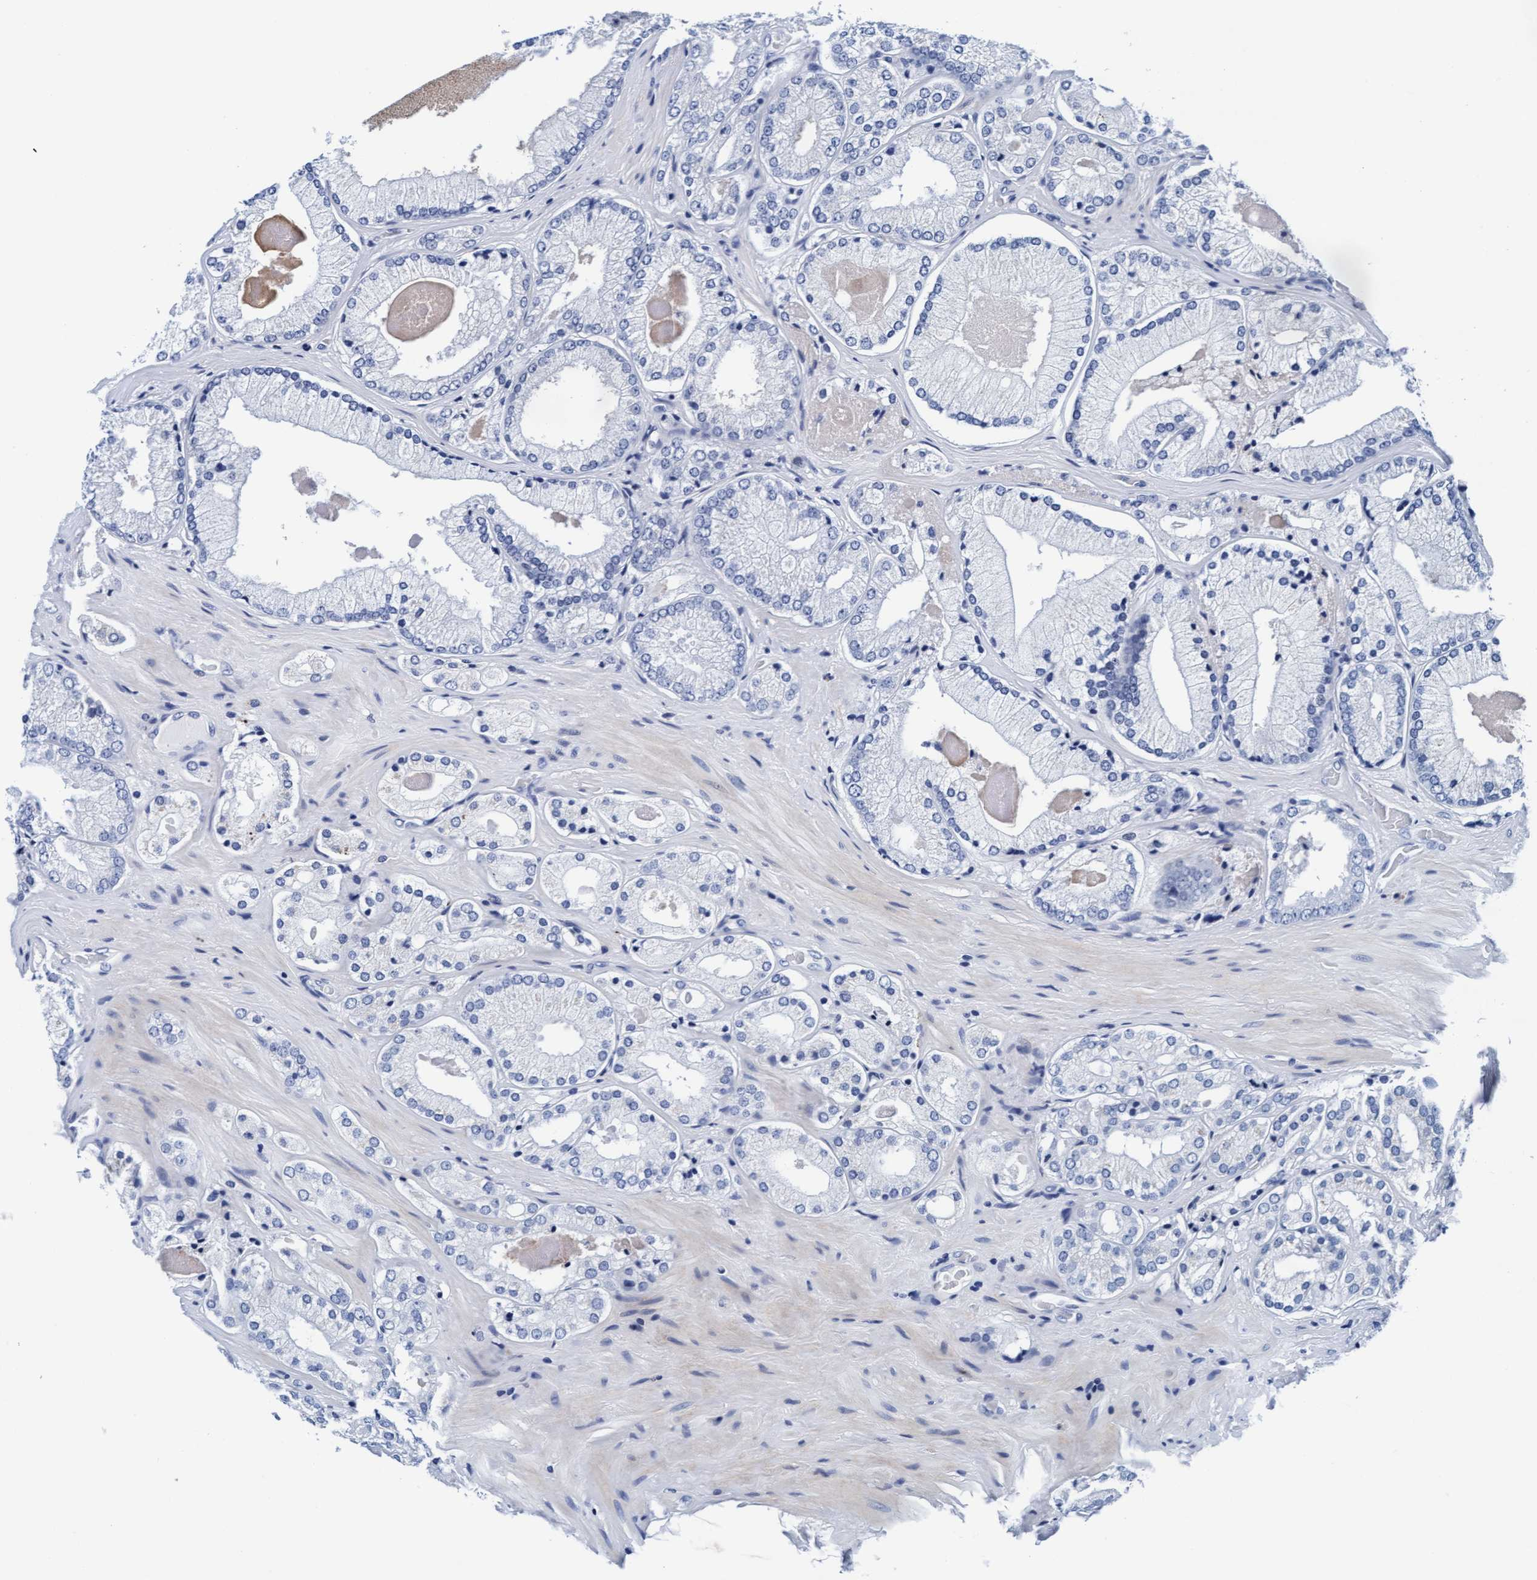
{"staining": {"intensity": "negative", "quantity": "none", "location": "none"}, "tissue": "prostate cancer", "cell_type": "Tumor cells", "image_type": "cancer", "snomed": [{"axis": "morphology", "description": "Adenocarcinoma, Low grade"}, {"axis": "topography", "description": "Prostate"}], "caption": "Prostate cancer (low-grade adenocarcinoma) stained for a protein using immunohistochemistry reveals no expression tumor cells.", "gene": "ARSG", "patient": {"sex": "male", "age": 65}}